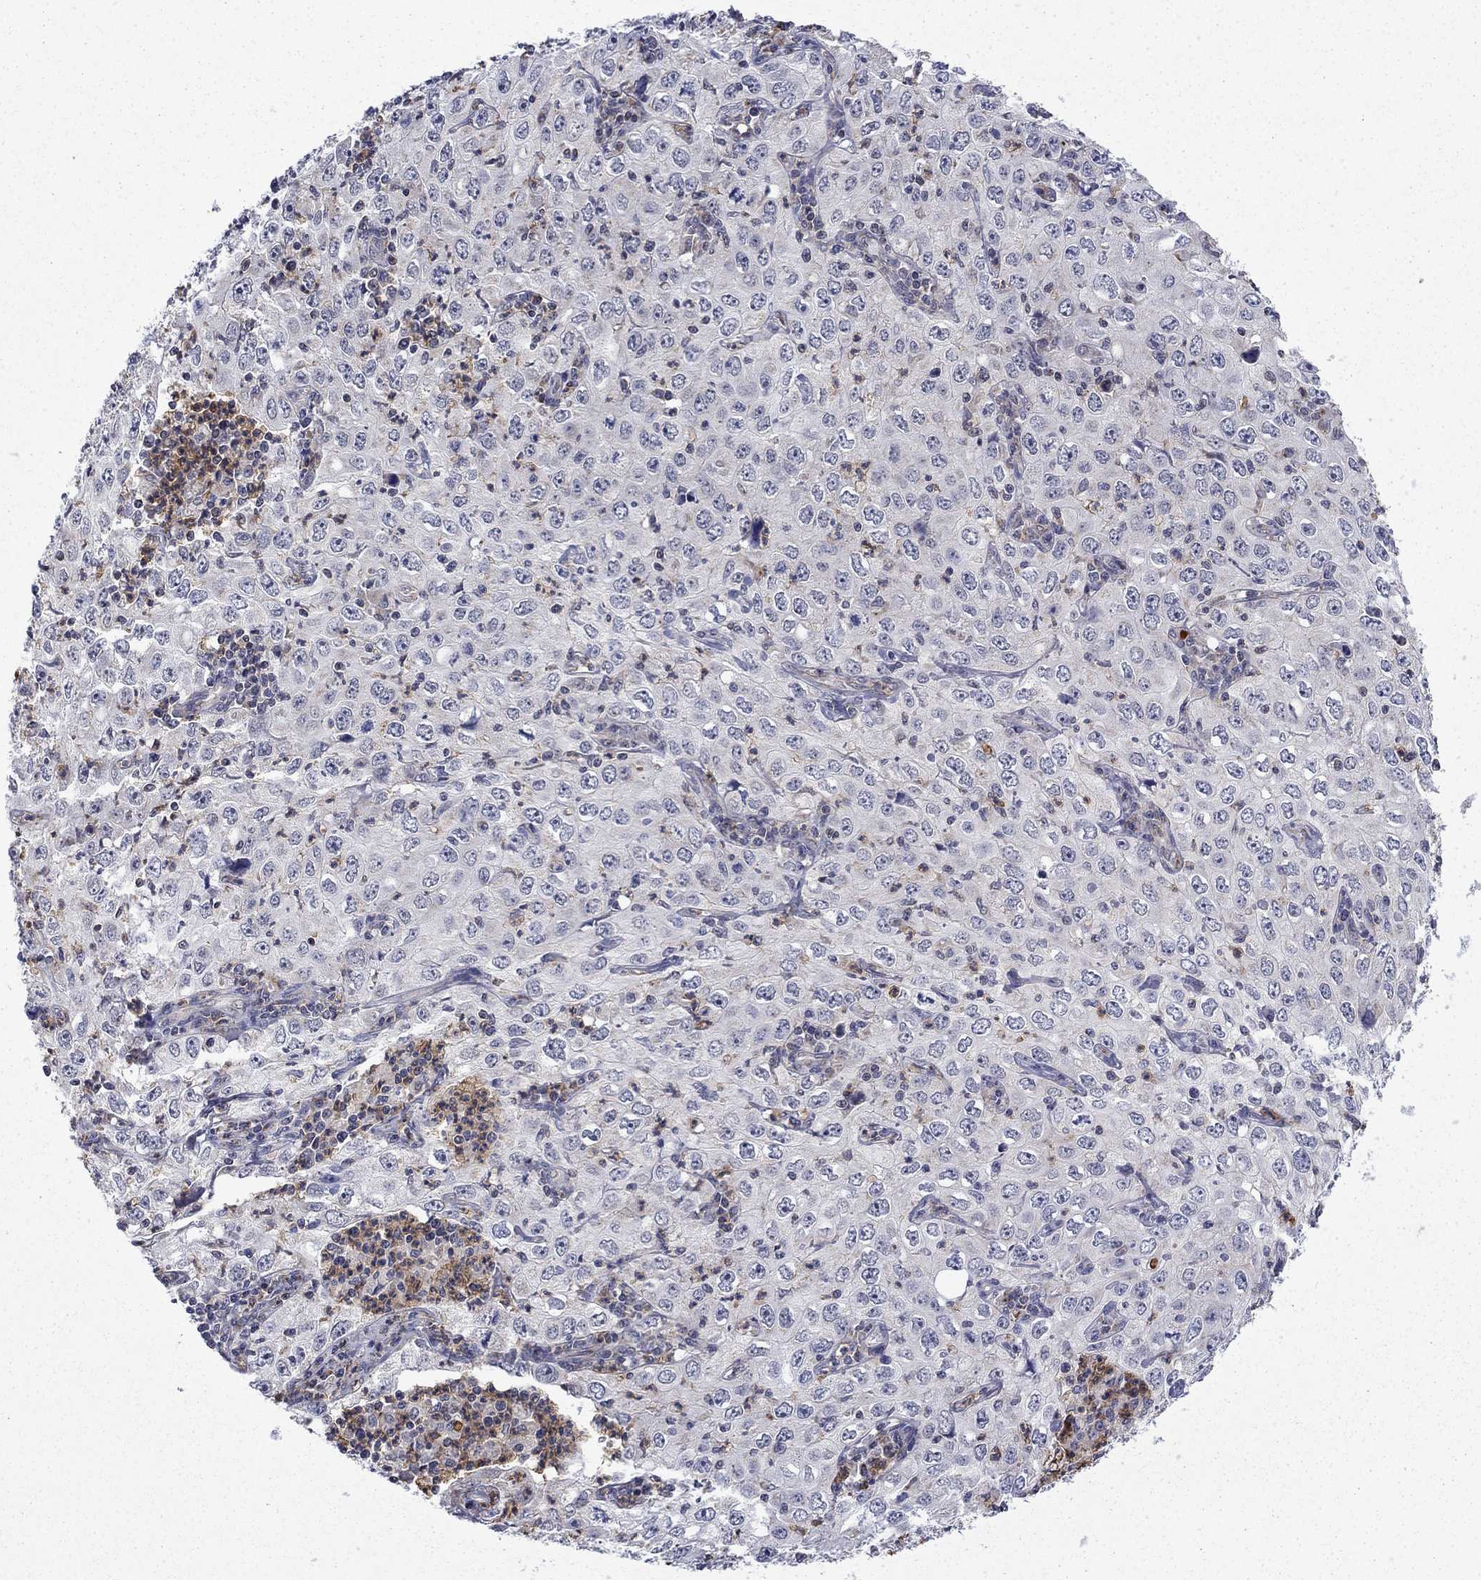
{"staining": {"intensity": "negative", "quantity": "none", "location": "none"}, "tissue": "cervical cancer", "cell_type": "Tumor cells", "image_type": "cancer", "snomed": [{"axis": "morphology", "description": "Squamous cell carcinoma, NOS"}, {"axis": "topography", "description": "Cervix"}], "caption": "A high-resolution micrograph shows immunohistochemistry (IHC) staining of cervical cancer (squamous cell carcinoma), which demonstrates no significant expression in tumor cells.", "gene": "DOP1B", "patient": {"sex": "female", "age": 24}}